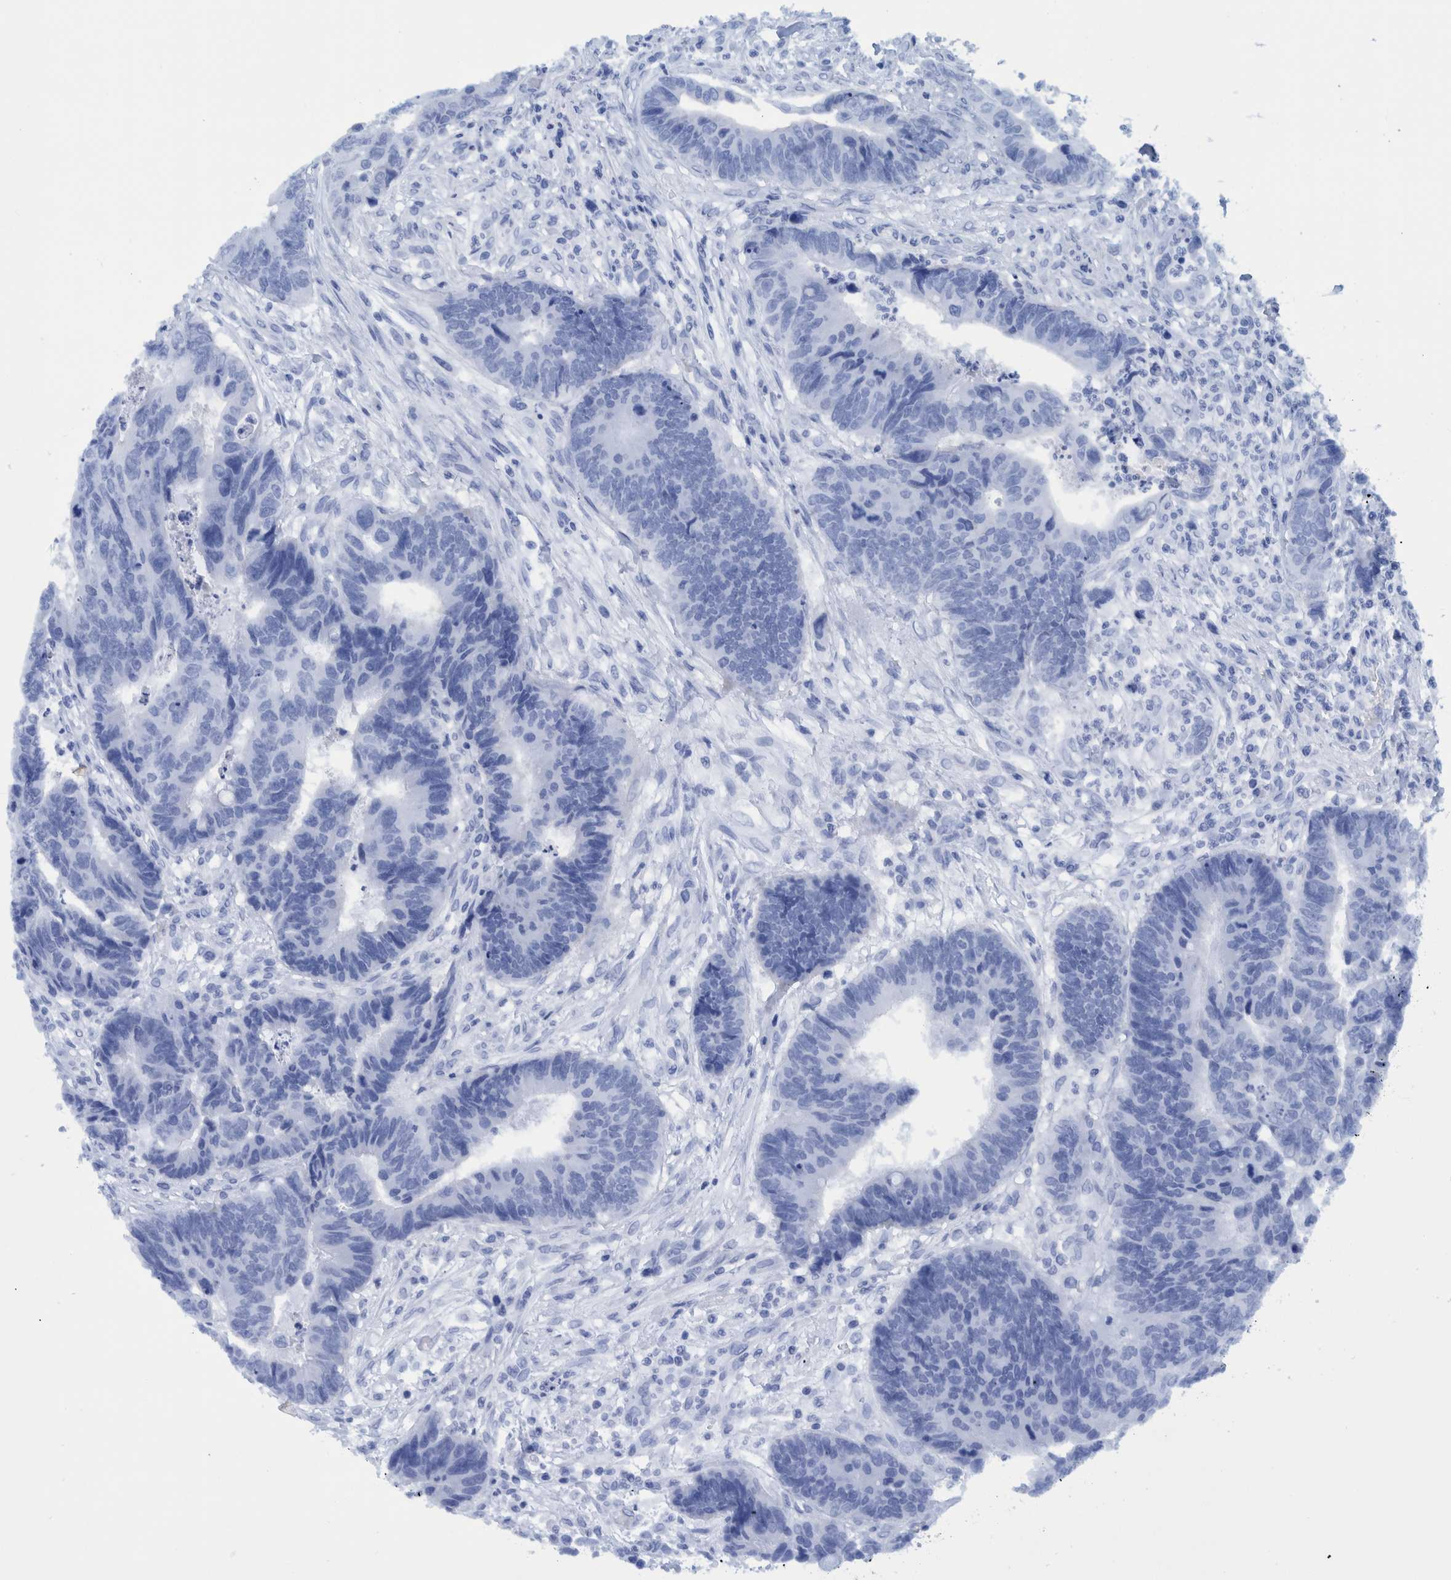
{"staining": {"intensity": "negative", "quantity": "none", "location": "none"}, "tissue": "colorectal cancer", "cell_type": "Tumor cells", "image_type": "cancer", "snomed": [{"axis": "morphology", "description": "Adenocarcinoma, NOS"}, {"axis": "topography", "description": "Rectum"}], "caption": "Immunohistochemistry (IHC) histopathology image of colorectal cancer (adenocarcinoma) stained for a protein (brown), which shows no positivity in tumor cells.", "gene": "BZW2", "patient": {"sex": "male", "age": 84}}